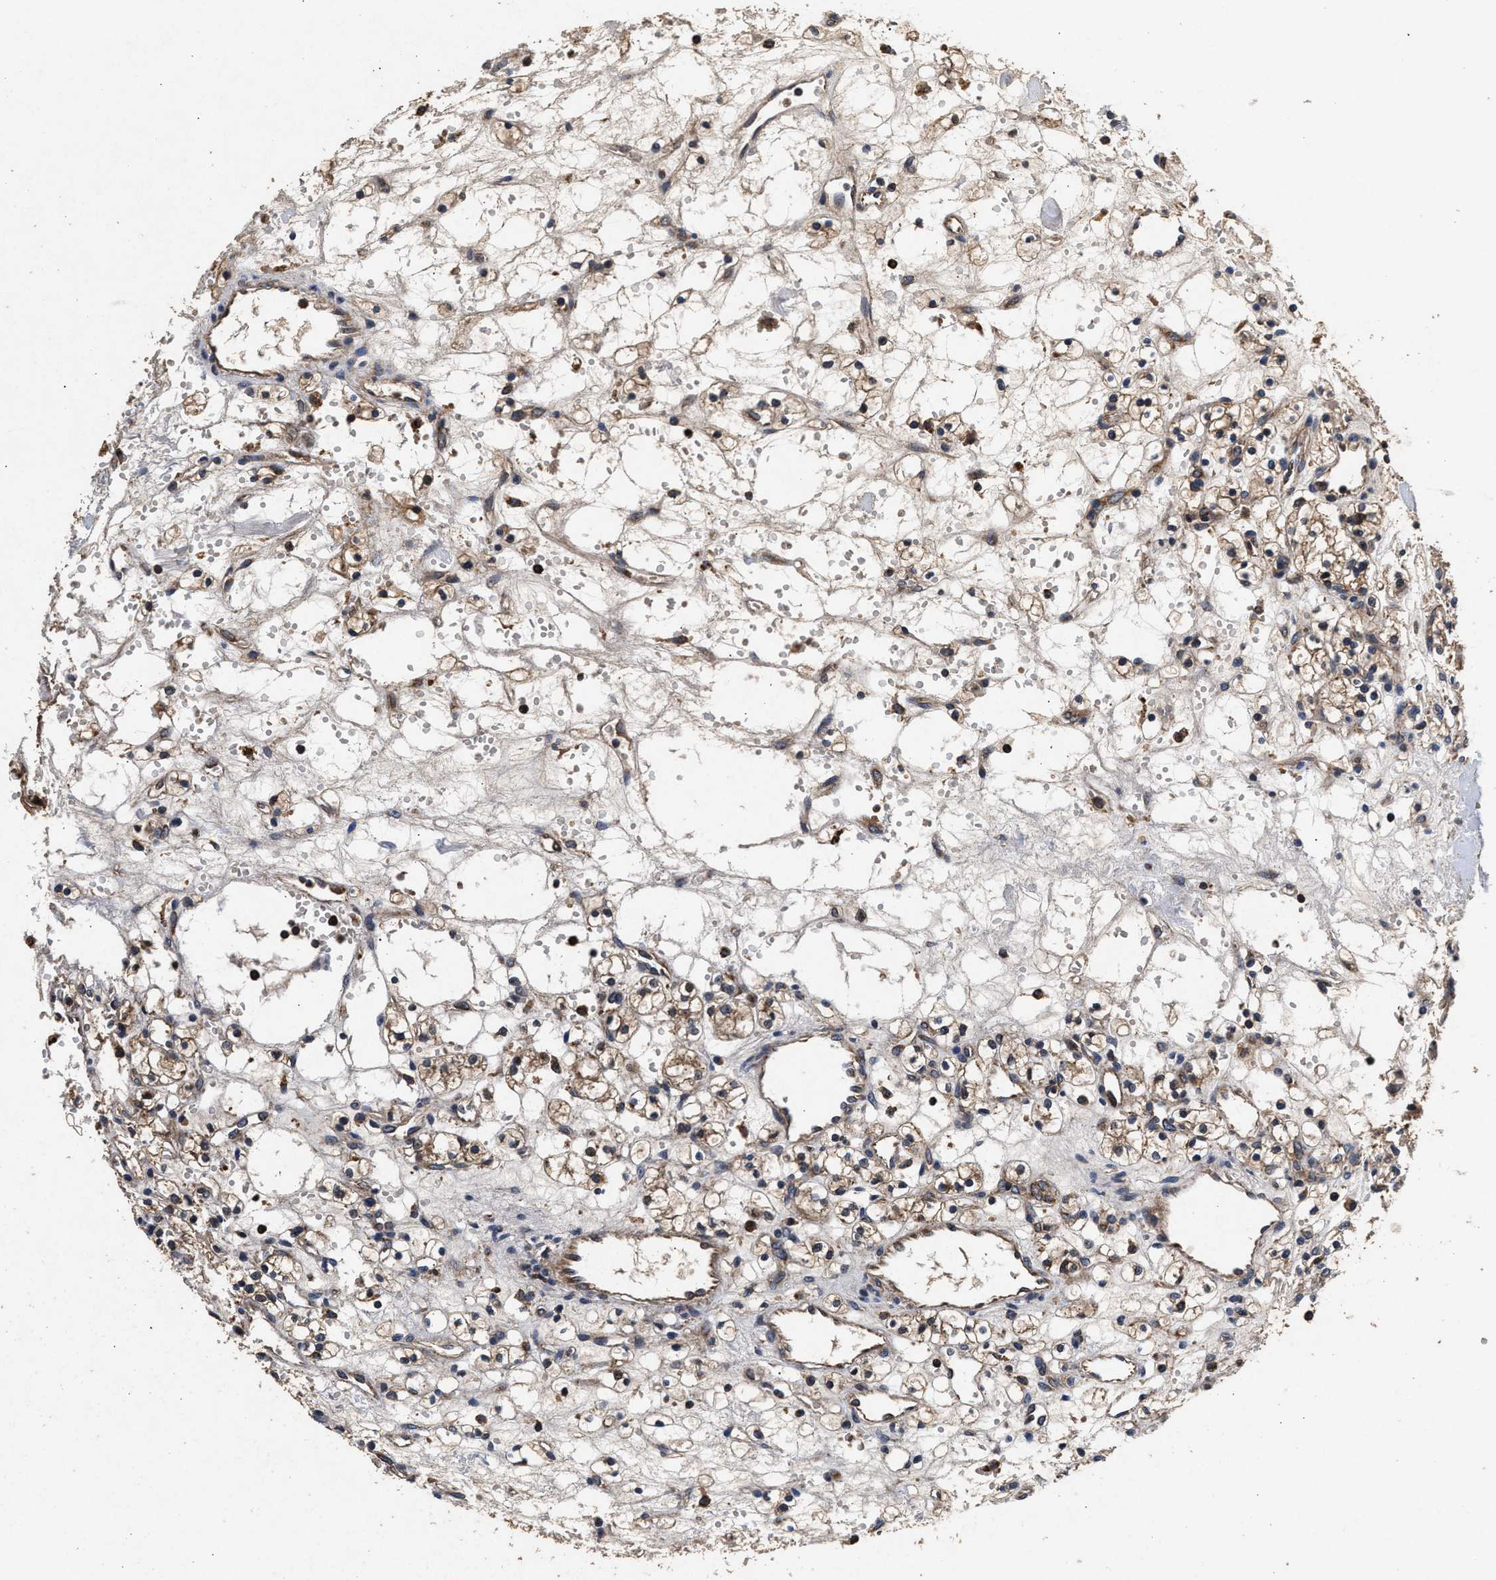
{"staining": {"intensity": "weak", "quantity": ">75%", "location": "cytoplasmic/membranous"}, "tissue": "renal cancer", "cell_type": "Tumor cells", "image_type": "cancer", "snomed": [{"axis": "morphology", "description": "Adenocarcinoma, NOS"}, {"axis": "topography", "description": "Kidney"}], "caption": "IHC of human renal adenocarcinoma demonstrates low levels of weak cytoplasmic/membranous expression in approximately >75% of tumor cells.", "gene": "NFKB2", "patient": {"sex": "female", "age": 60}}